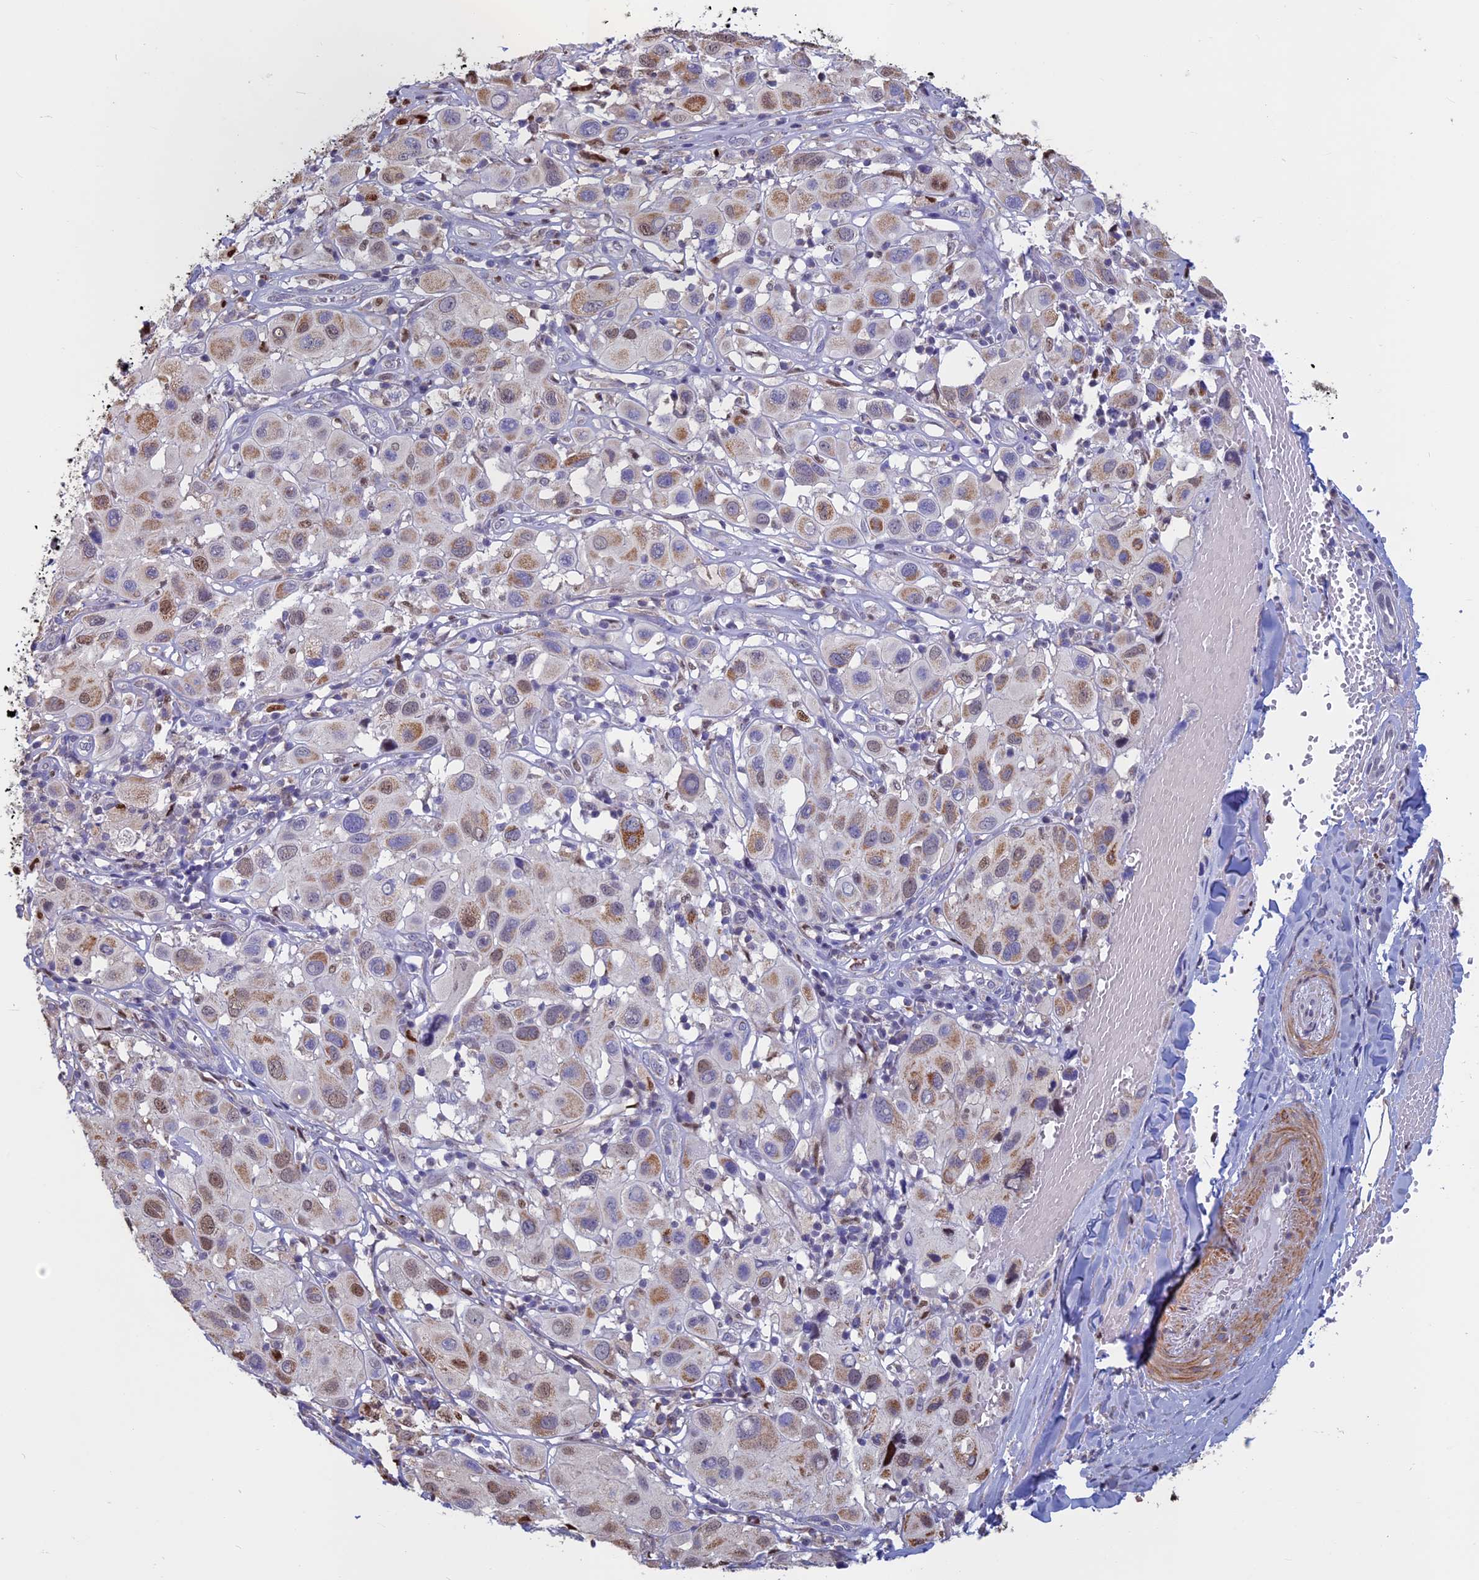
{"staining": {"intensity": "moderate", "quantity": "25%-75%", "location": "cytoplasmic/membranous,nuclear"}, "tissue": "melanoma", "cell_type": "Tumor cells", "image_type": "cancer", "snomed": [{"axis": "morphology", "description": "Malignant melanoma, Metastatic site"}, {"axis": "topography", "description": "Skin"}], "caption": "Immunohistochemical staining of malignant melanoma (metastatic site) reveals medium levels of moderate cytoplasmic/membranous and nuclear positivity in about 25%-75% of tumor cells.", "gene": "ACSS1", "patient": {"sex": "male", "age": 41}}